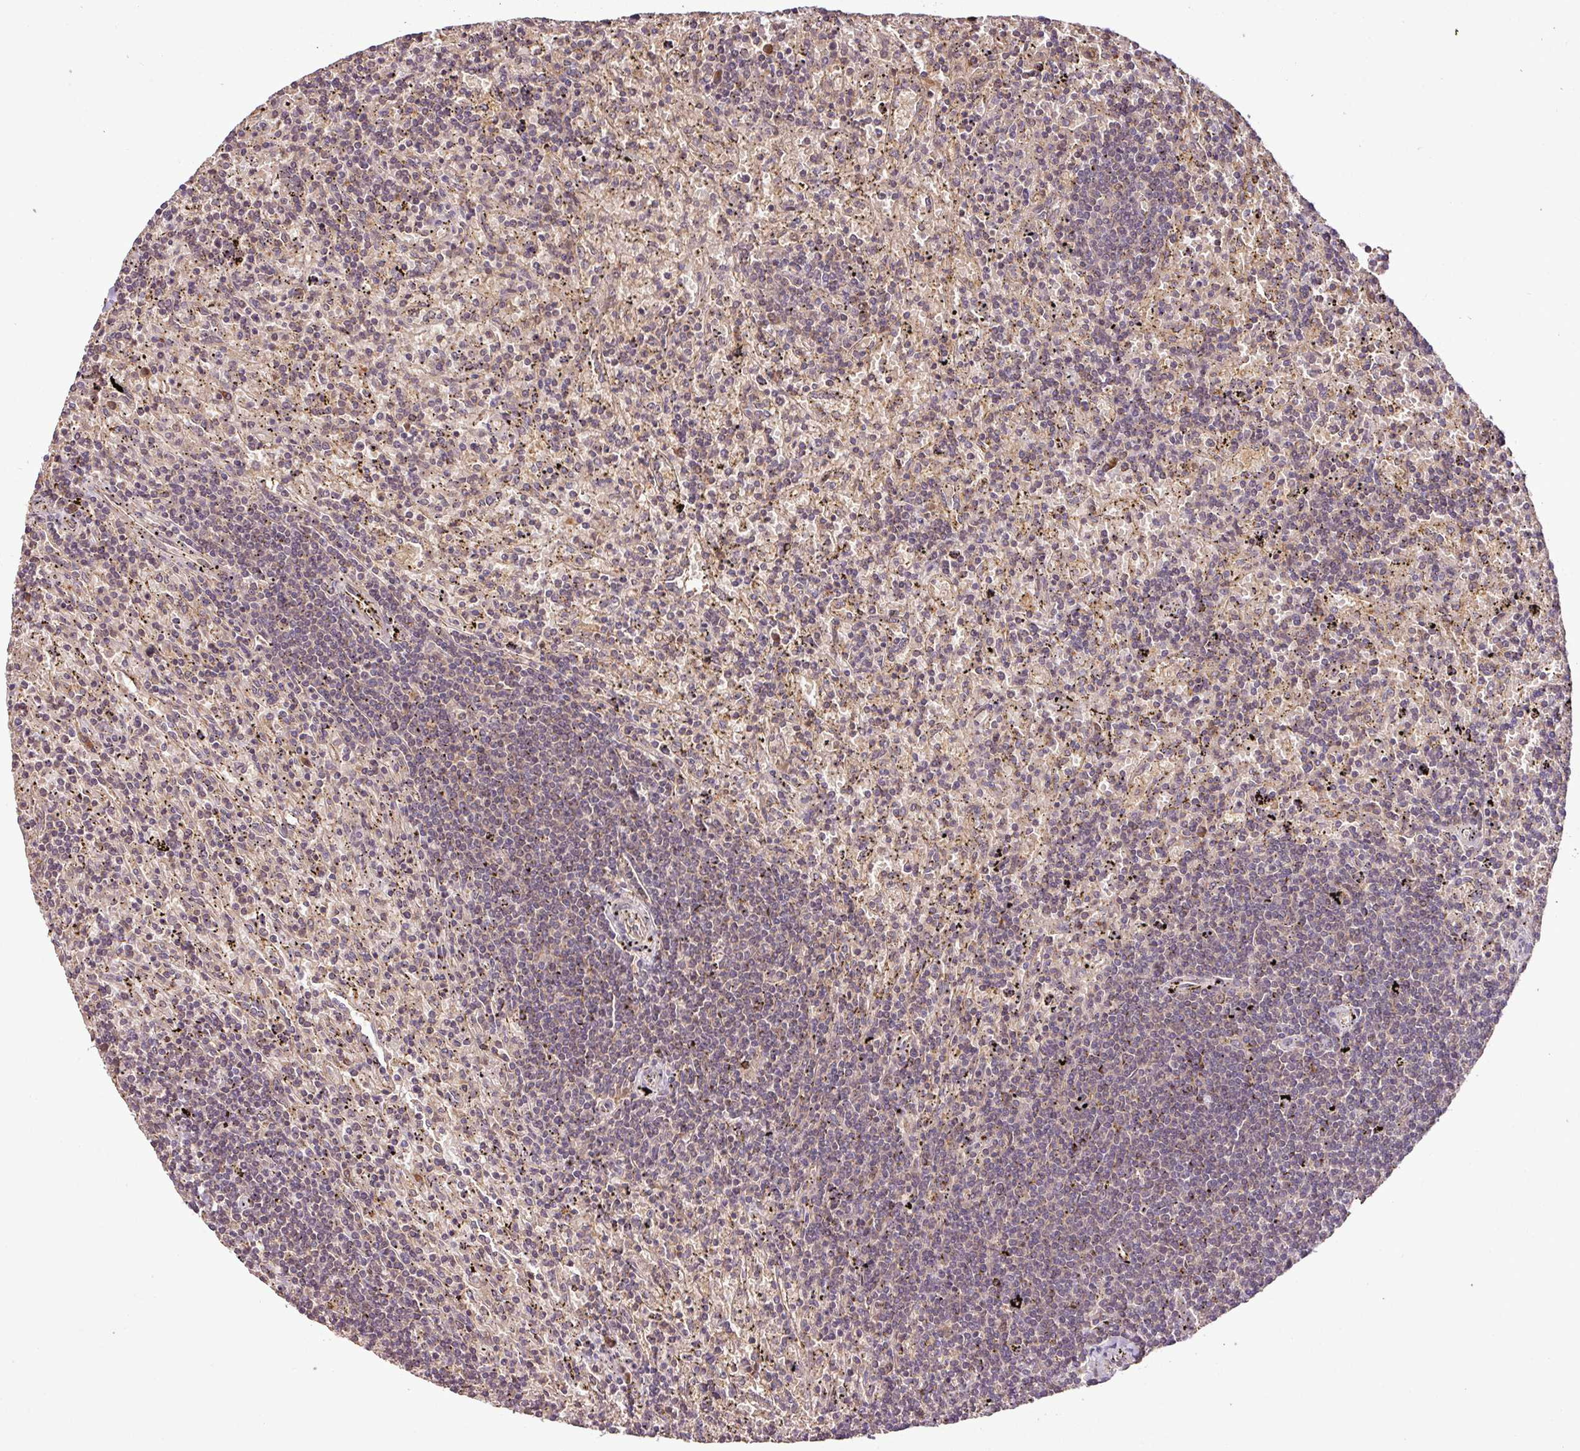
{"staining": {"intensity": "negative", "quantity": "none", "location": "none"}, "tissue": "lymphoma", "cell_type": "Tumor cells", "image_type": "cancer", "snomed": [{"axis": "morphology", "description": "Malignant lymphoma, non-Hodgkin's type, Low grade"}, {"axis": "topography", "description": "Spleen"}], "caption": "Image shows no protein staining in tumor cells of low-grade malignant lymphoma, non-Hodgkin's type tissue.", "gene": "FAIM", "patient": {"sex": "male", "age": 76}}